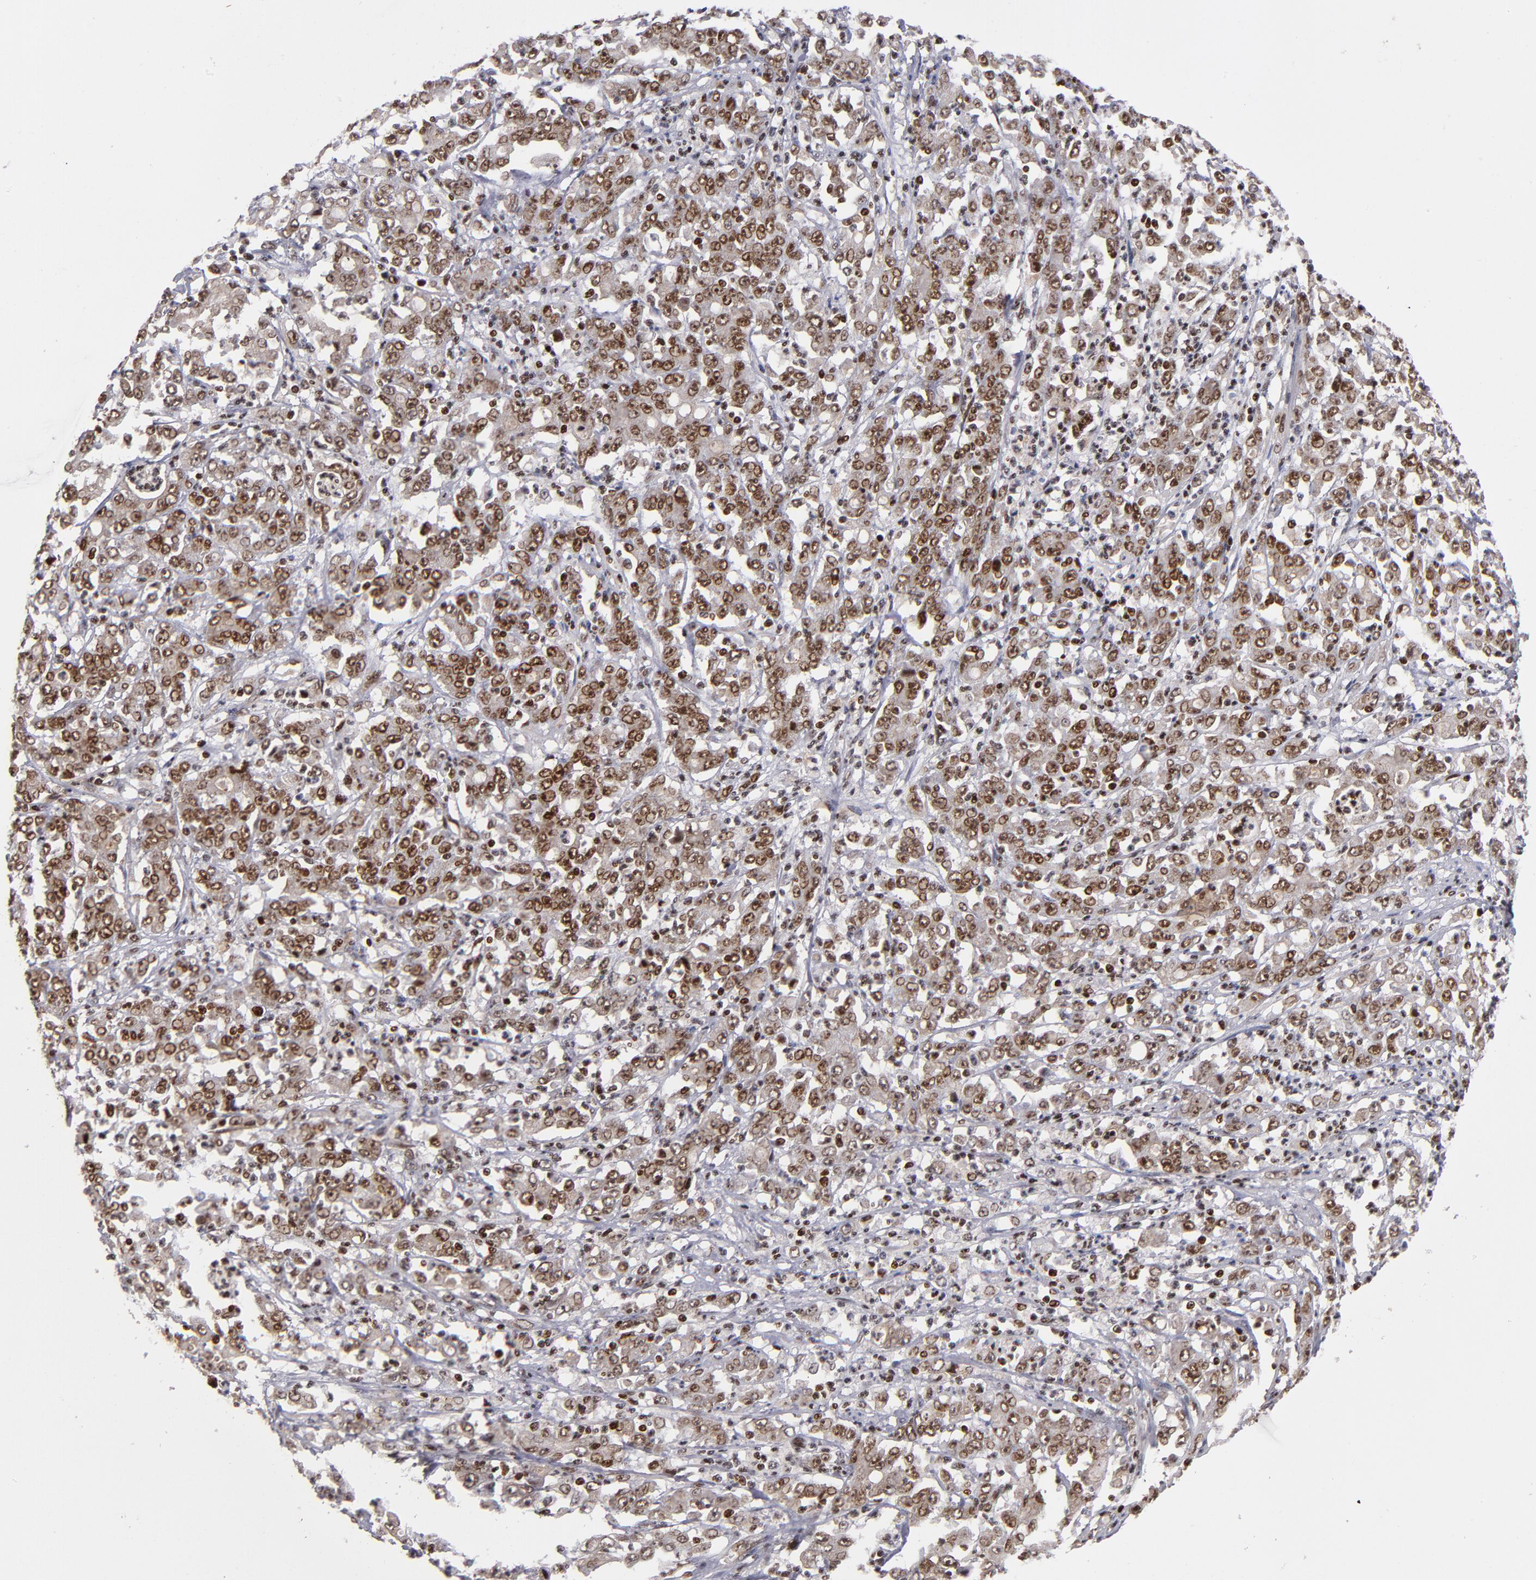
{"staining": {"intensity": "moderate", "quantity": ">75%", "location": "nuclear"}, "tissue": "stomach cancer", "cell_type": "Tumor cells", "image_type": "cancer", "snomed": [{"axis": "morphology", "description": "Adenocarcinoma, NOS"}, {"axis": "topography", "description": "Stomach, lower"}], "caption": "Human stomach cancer (adenocarcinoma) stained with a brown dye reveals moderate nuclear positive staining in approximately >75% of tumor cells.", "gene": "KDM6A", "patient": {"sex": "female", "age": 71}}